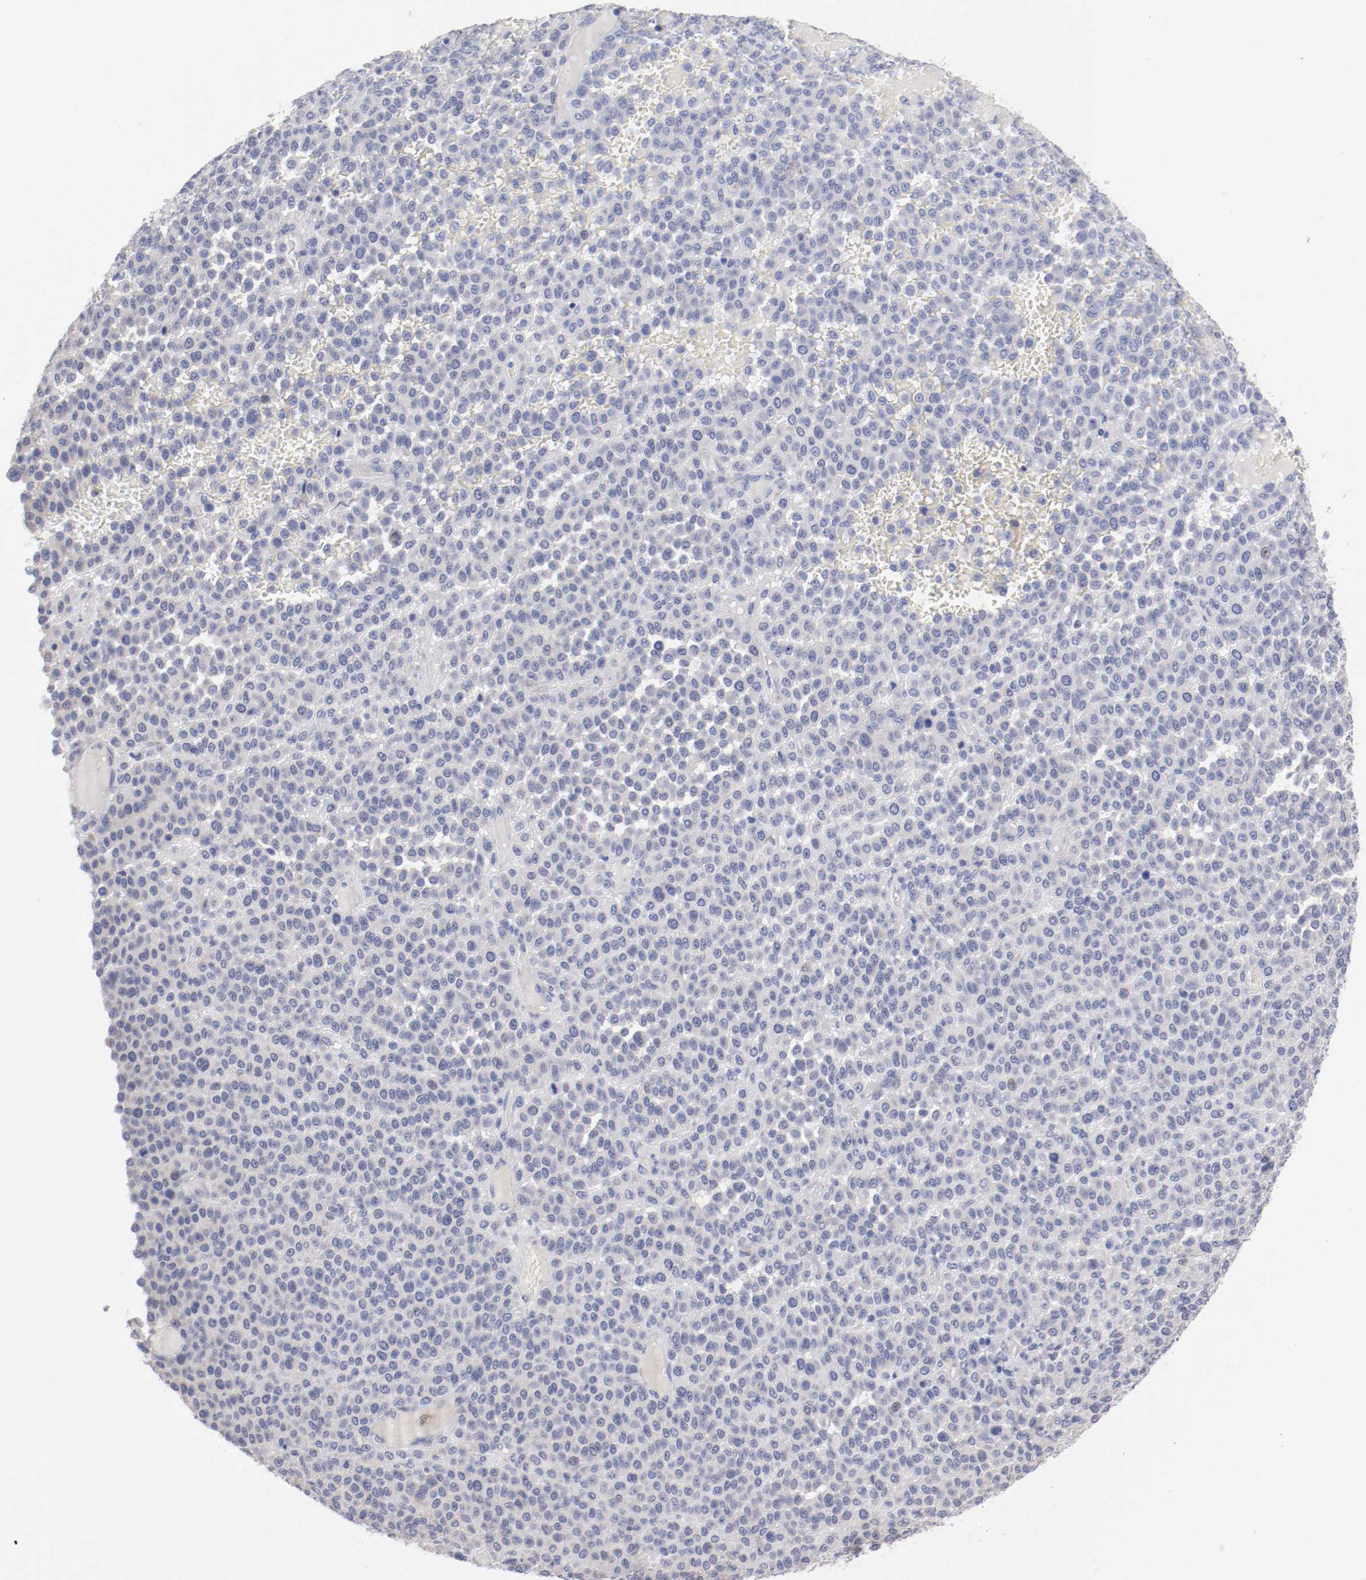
{"staining": {"intensity": "negative", "quantity": "none", "location": "none"}, "tissue": "melanoma", "cell_type": "Tumor cells", "image_type": "cancer", "snomed": [{"axis": "morphology", "description": "Malignant melanoma, Metastatic site"}, {"axis": "topography", "description": "Pancreas"}], "caption": "Tumor cells show no significant protein expression in malignant melanoma (metastatic site).", "gene": "CPE", "patient": {"sex": "female", "age": 30}}